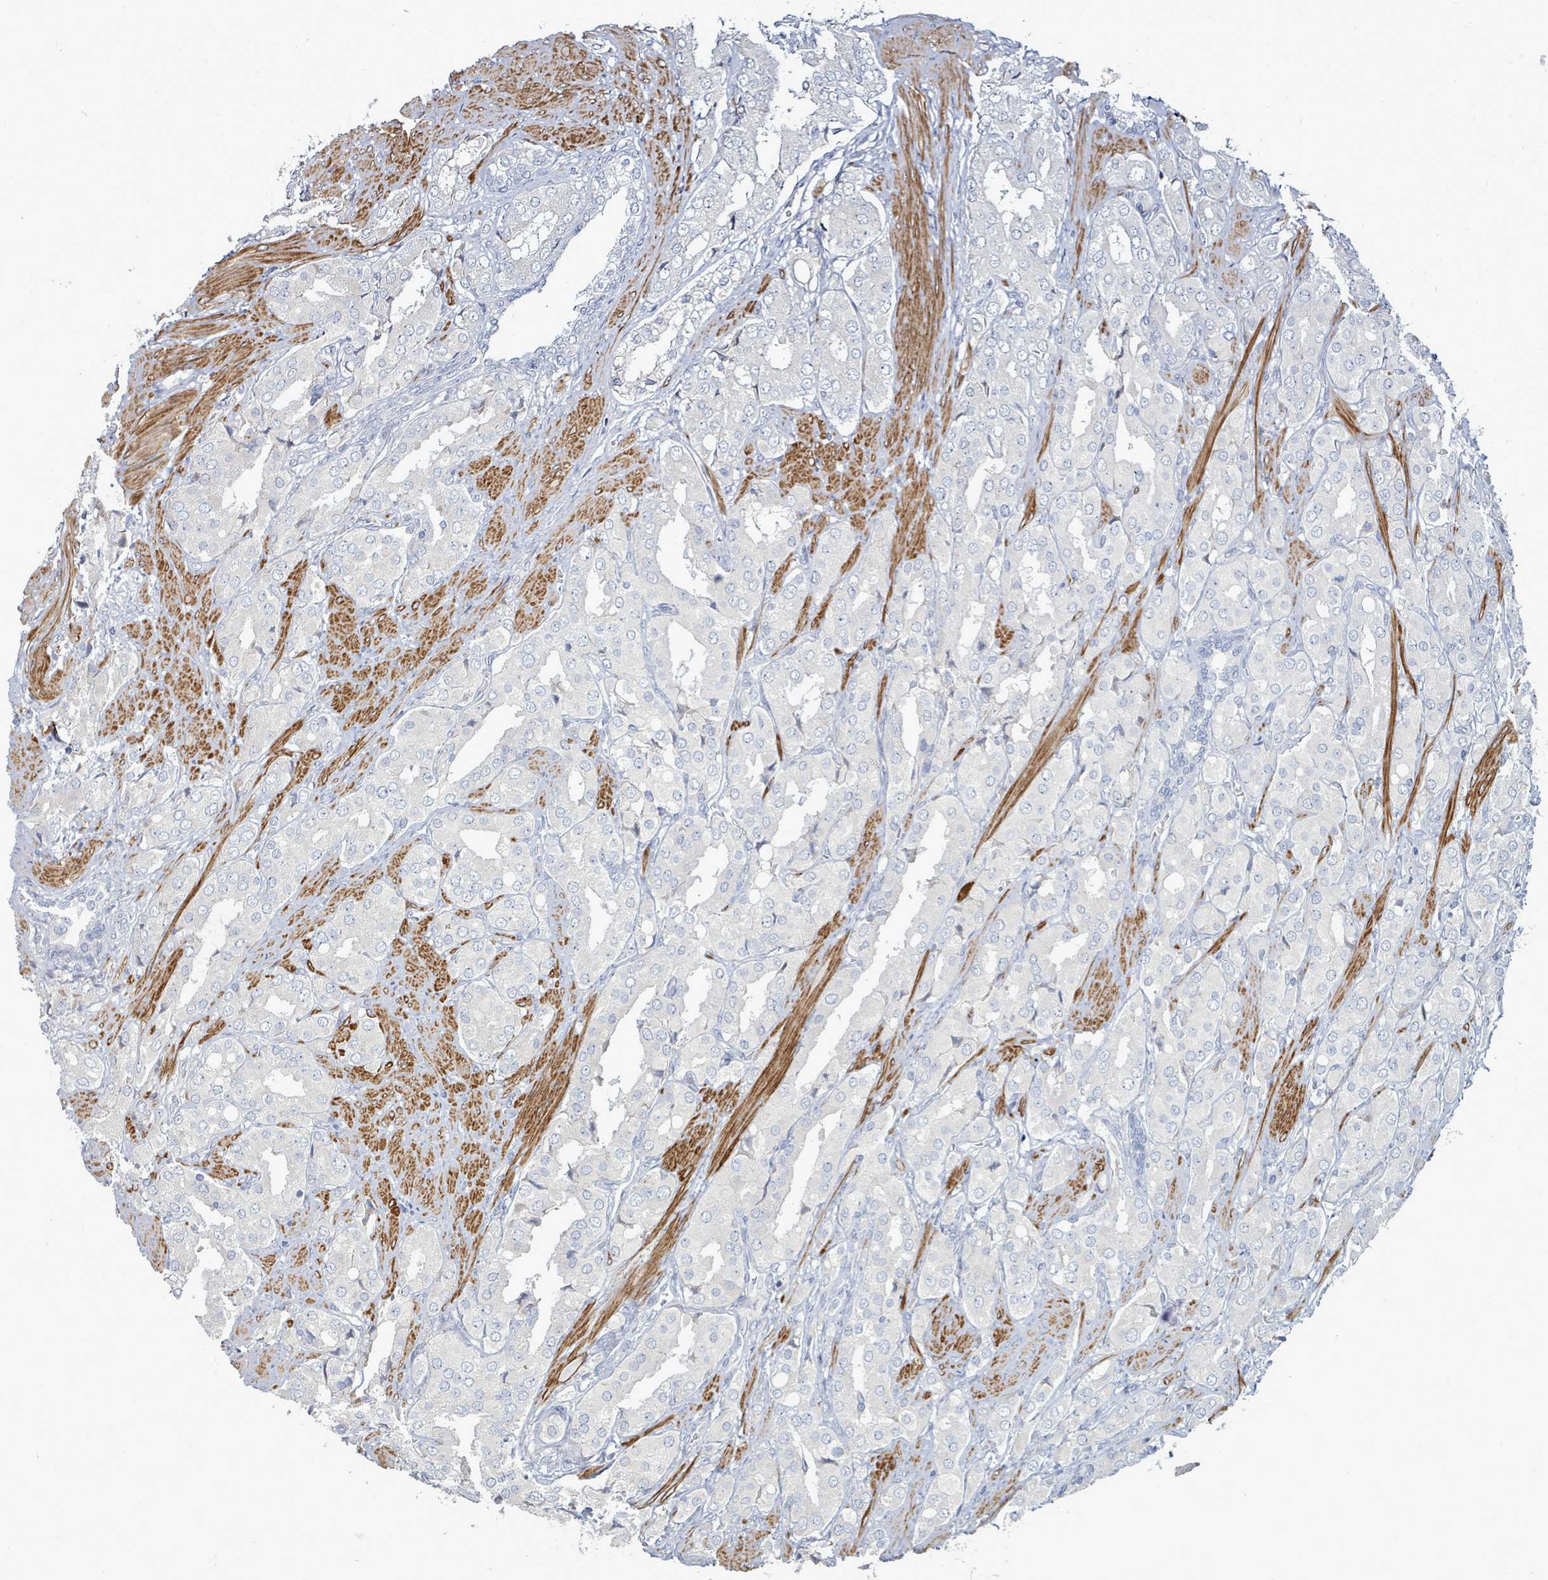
{"staining": {"intensity": "negative", "quantity": "none", "location": "none"}, "tissue": "prostate cancer", "cell_type": "Tumor cells", "image_type": "cancer", "snomed": [{"axis": "morphology", "description": "Adenocarcinoma, High grade"}, {"axis": "topography", "description": "Prostate"}], "caption": "DAB (3,3'-diaminobenzidine) immunohistochemical staining of adenocarcinoma (high-grade) (prostate) reveals no significant staining in tumor cells. Brightfield microscopy of IHC stained with DAB (3,3'-diaminobenzidine) (brown) and hematoxylin (blue), captured at high magnification.", "gene": "ARGFX", "patient": {"sex": "male", "age": 71}}